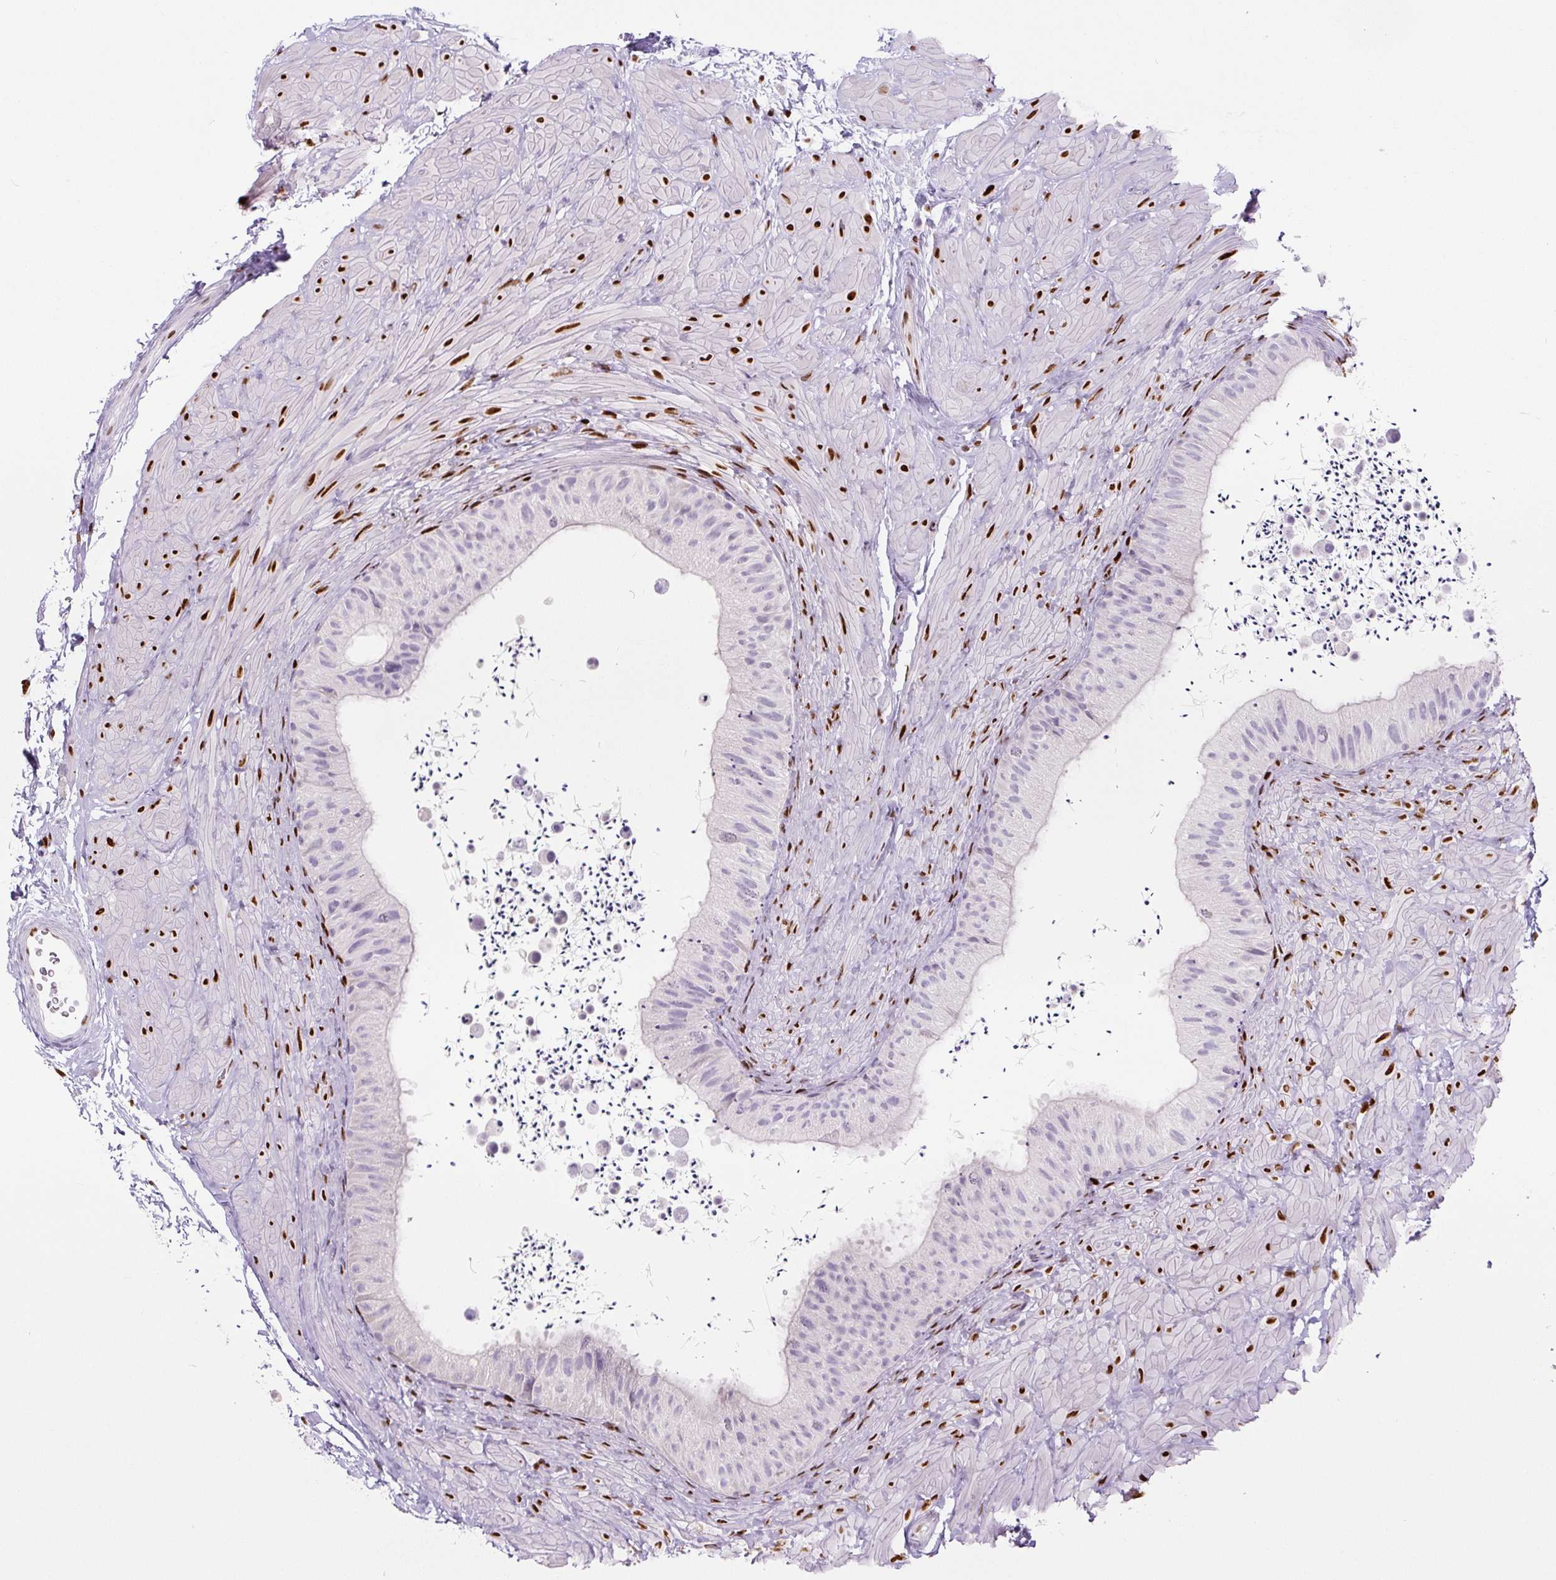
{"staining": {"intensity": "negative", "quantity": "none", "location": "none"}, "tissue": "epididymis", "cell_type": "Glandular cells", "image_type": "normal", "snomed": [{"axis": "morphology", "description": "Normal tissue, NOS"}, {"axis": "topography", "description": "Epididymis"}, {"axis": "topography", "description": "Peripheral nerve tissue"}], "caption": "Immunohistochemistry micrograph of unremarkable epididymis: epididymis stained with DAB (3,3'-diaminobenzidine) exhibits no significant protein expression in glandular cells. (Brightfield microscopy of DAB immunohistochemistry (IHC) at high magnification).", "gene": "ZEB1", "patient": {"sex": "male", "age": 32}}